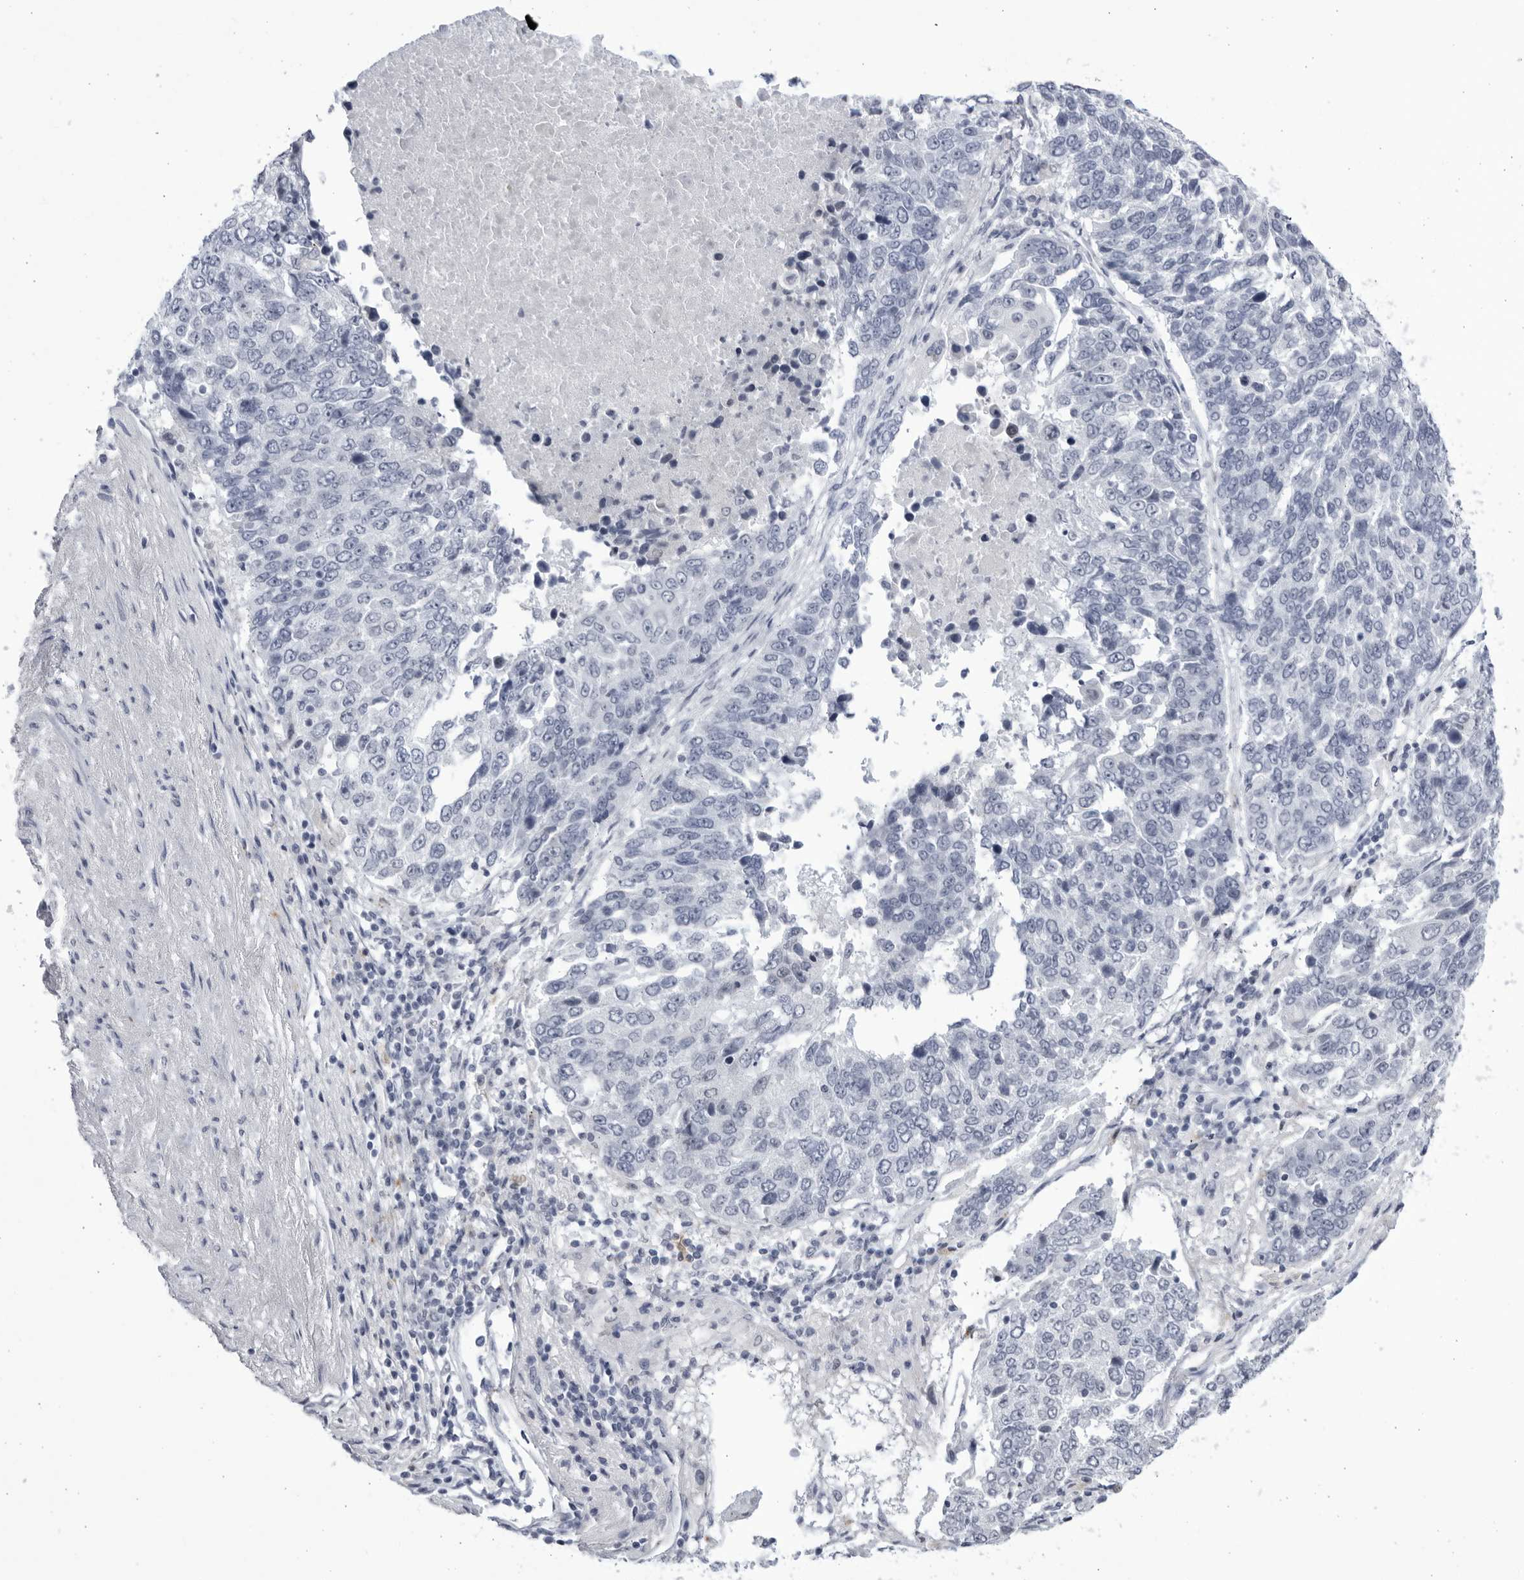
{"staining": {"intensity": "negative", "quantity": "none", "location": "none"}, "tissue": "lung cancer", "cell_type": "Tumor cells", "image_type": "cancer", "snomed": [{"axis": "morphology", "description": "Squamous cell carcinoma, NOS"}, {"axis": "topography", "description": "Lung"}], "caption": "Lung cancer (squamous cell carcinoma) was stained to show a protein in brown. There is no significant expression in tumor cells. (Brightfield microscopy of DAB (3,3'-diaminobenzidine) immunohistochemistry (IHC) at high magnification).", "gene": "CCDC181", "patient": {"sex": "male", "age": 66}}